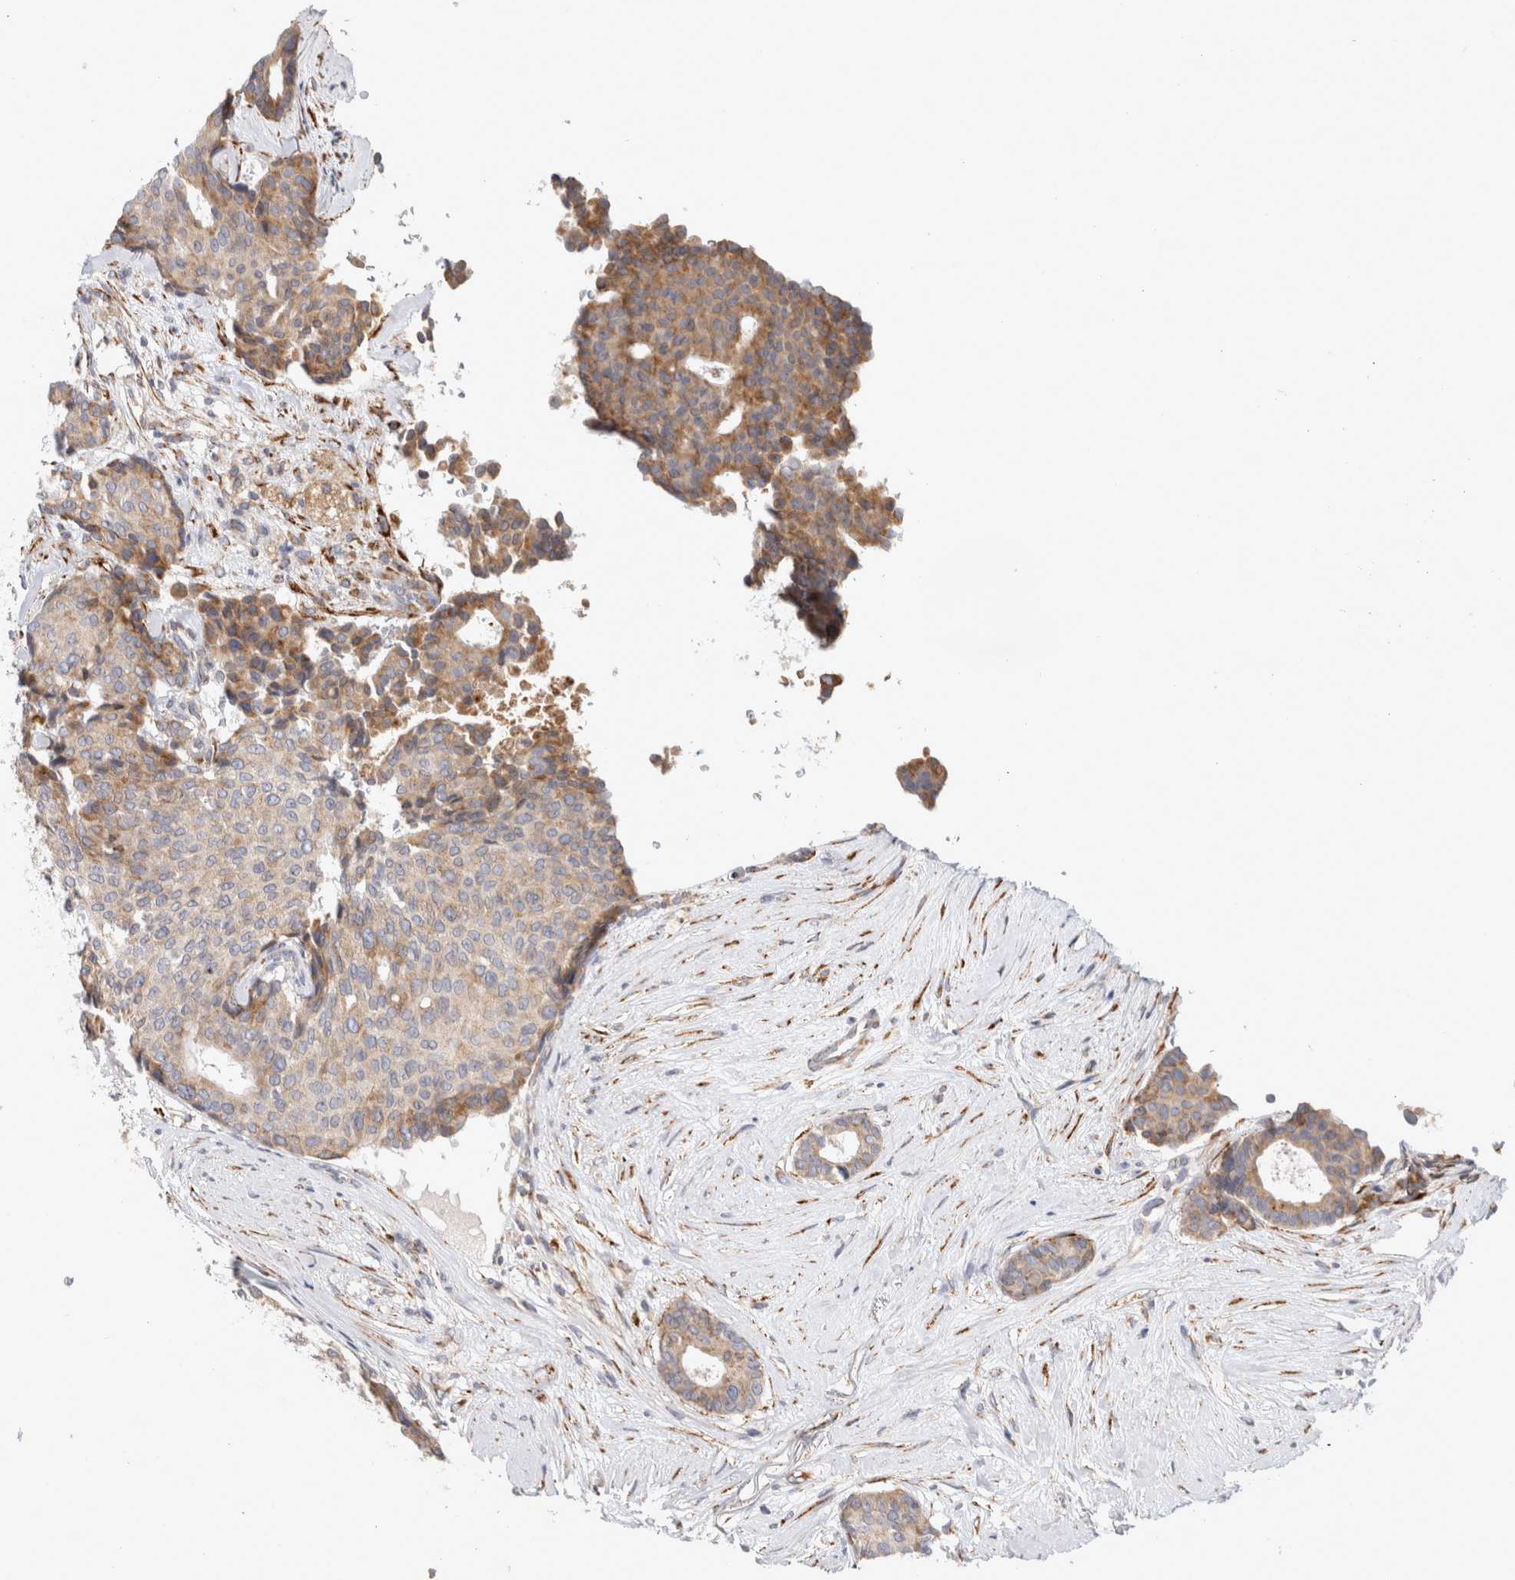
{"staining": {"intensity": "moderate", "quantity": "25%-75%", "location": "cytoplasmic/membranous"}, "tissue": "breast cancer", "cell_type": "Tumor cells", "image_type": "cancer", "snomed": [{"axis": "morphology", "description": "Duct carcinoma"}, {"axis": "topography", "description": "Breast"}], "caption": "A brown stain shows moderate cytoplasmic/membranous expression of a protein in human infiltrating ductal carcinoma (breast) tumor cells.", "gene": "RPN2", "patient": {"sex": "female", "age": 75}}